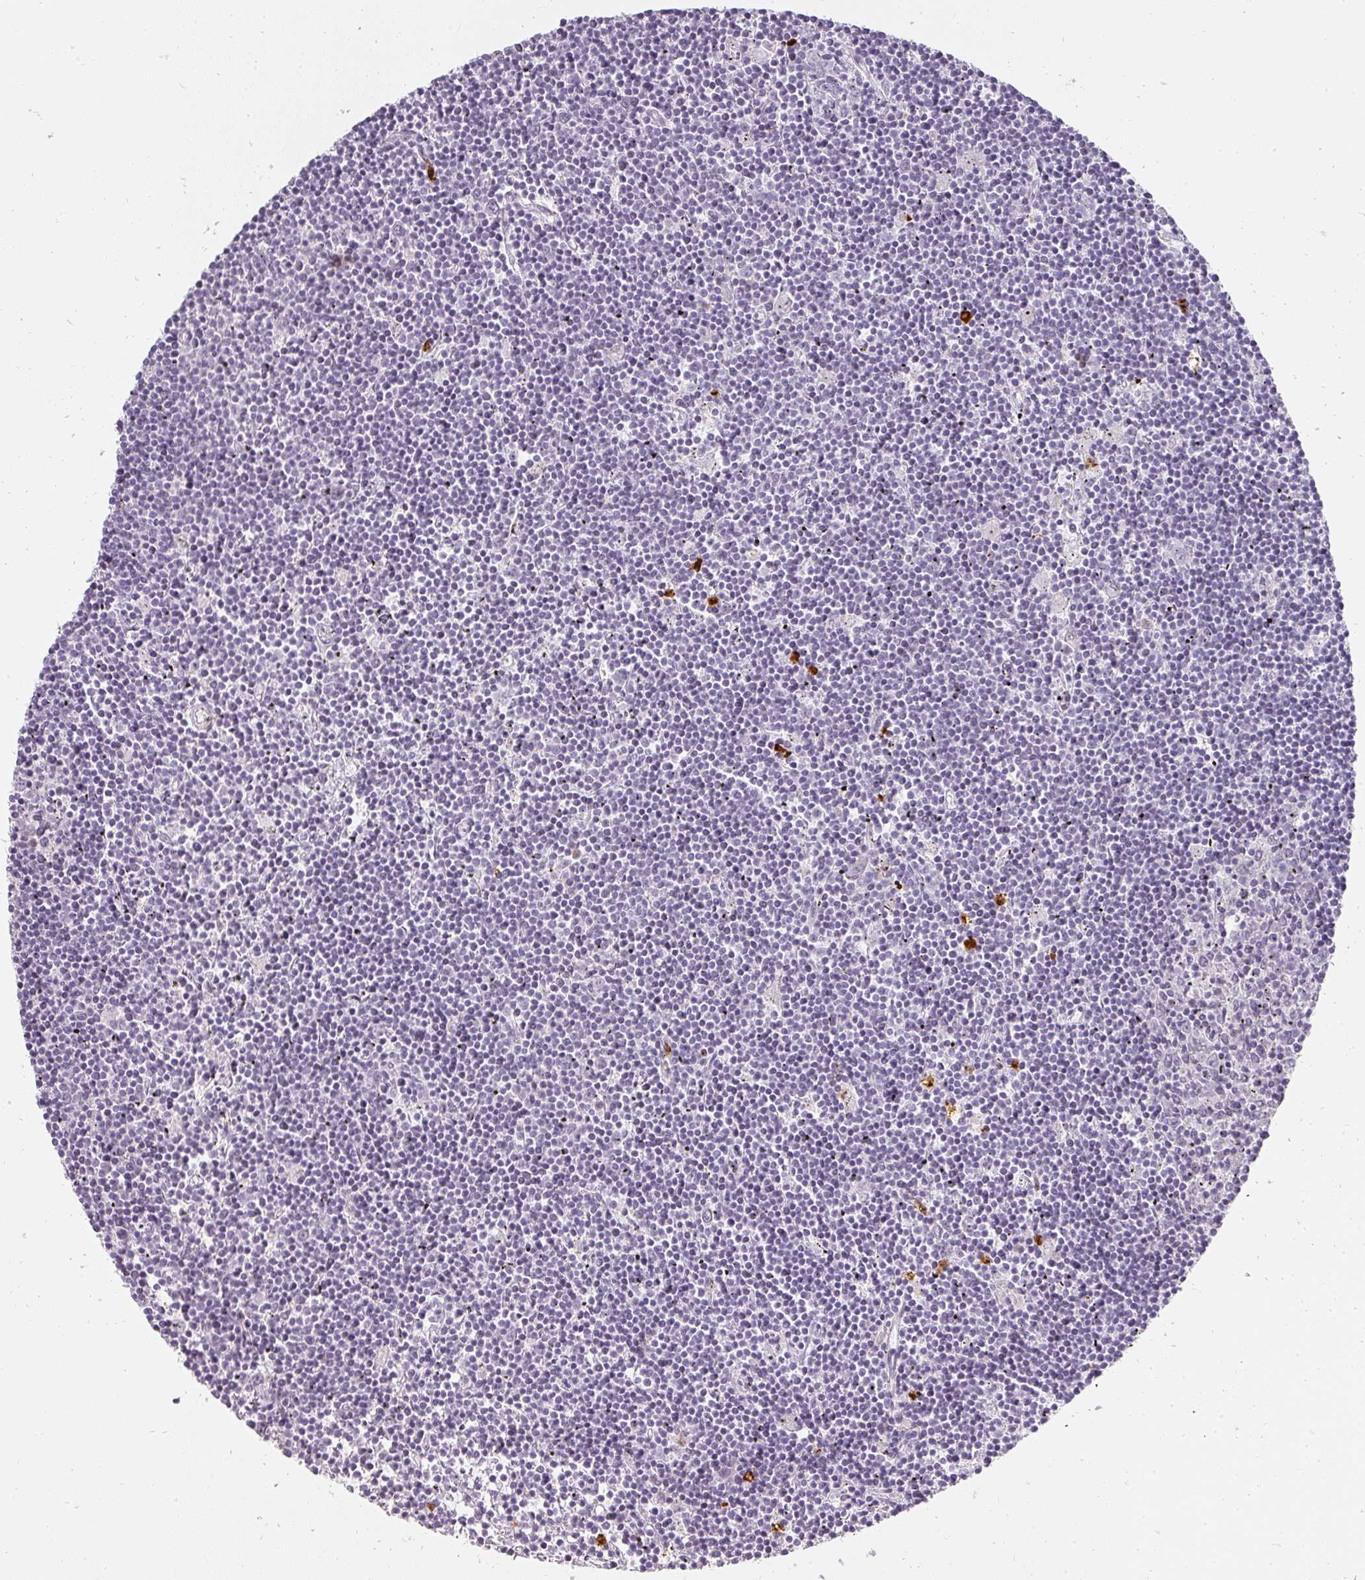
{"staining": {"intensity": "negative", "quantity": "none", "location": "none"}, "tissue": "lymphoma", "cell_type": "Tumor cells", "image_type": "cancer", "snomed": [{"axis": "morphology", "description": "Malignant lymphoma, non-Hodgkin's type, Low grade"}, {"axis": "topography", "description": "Spleen"}], "caption": "There is no significant expression in tumor cells of low-grade malignant lymphoma, non-Hodgkin's type. The staining is performed using DAB brown chromogen with nuclei counter-stained in using hematoxylin.", "gene": "BIK", "patient": {"sex": "male", "age": 76}}